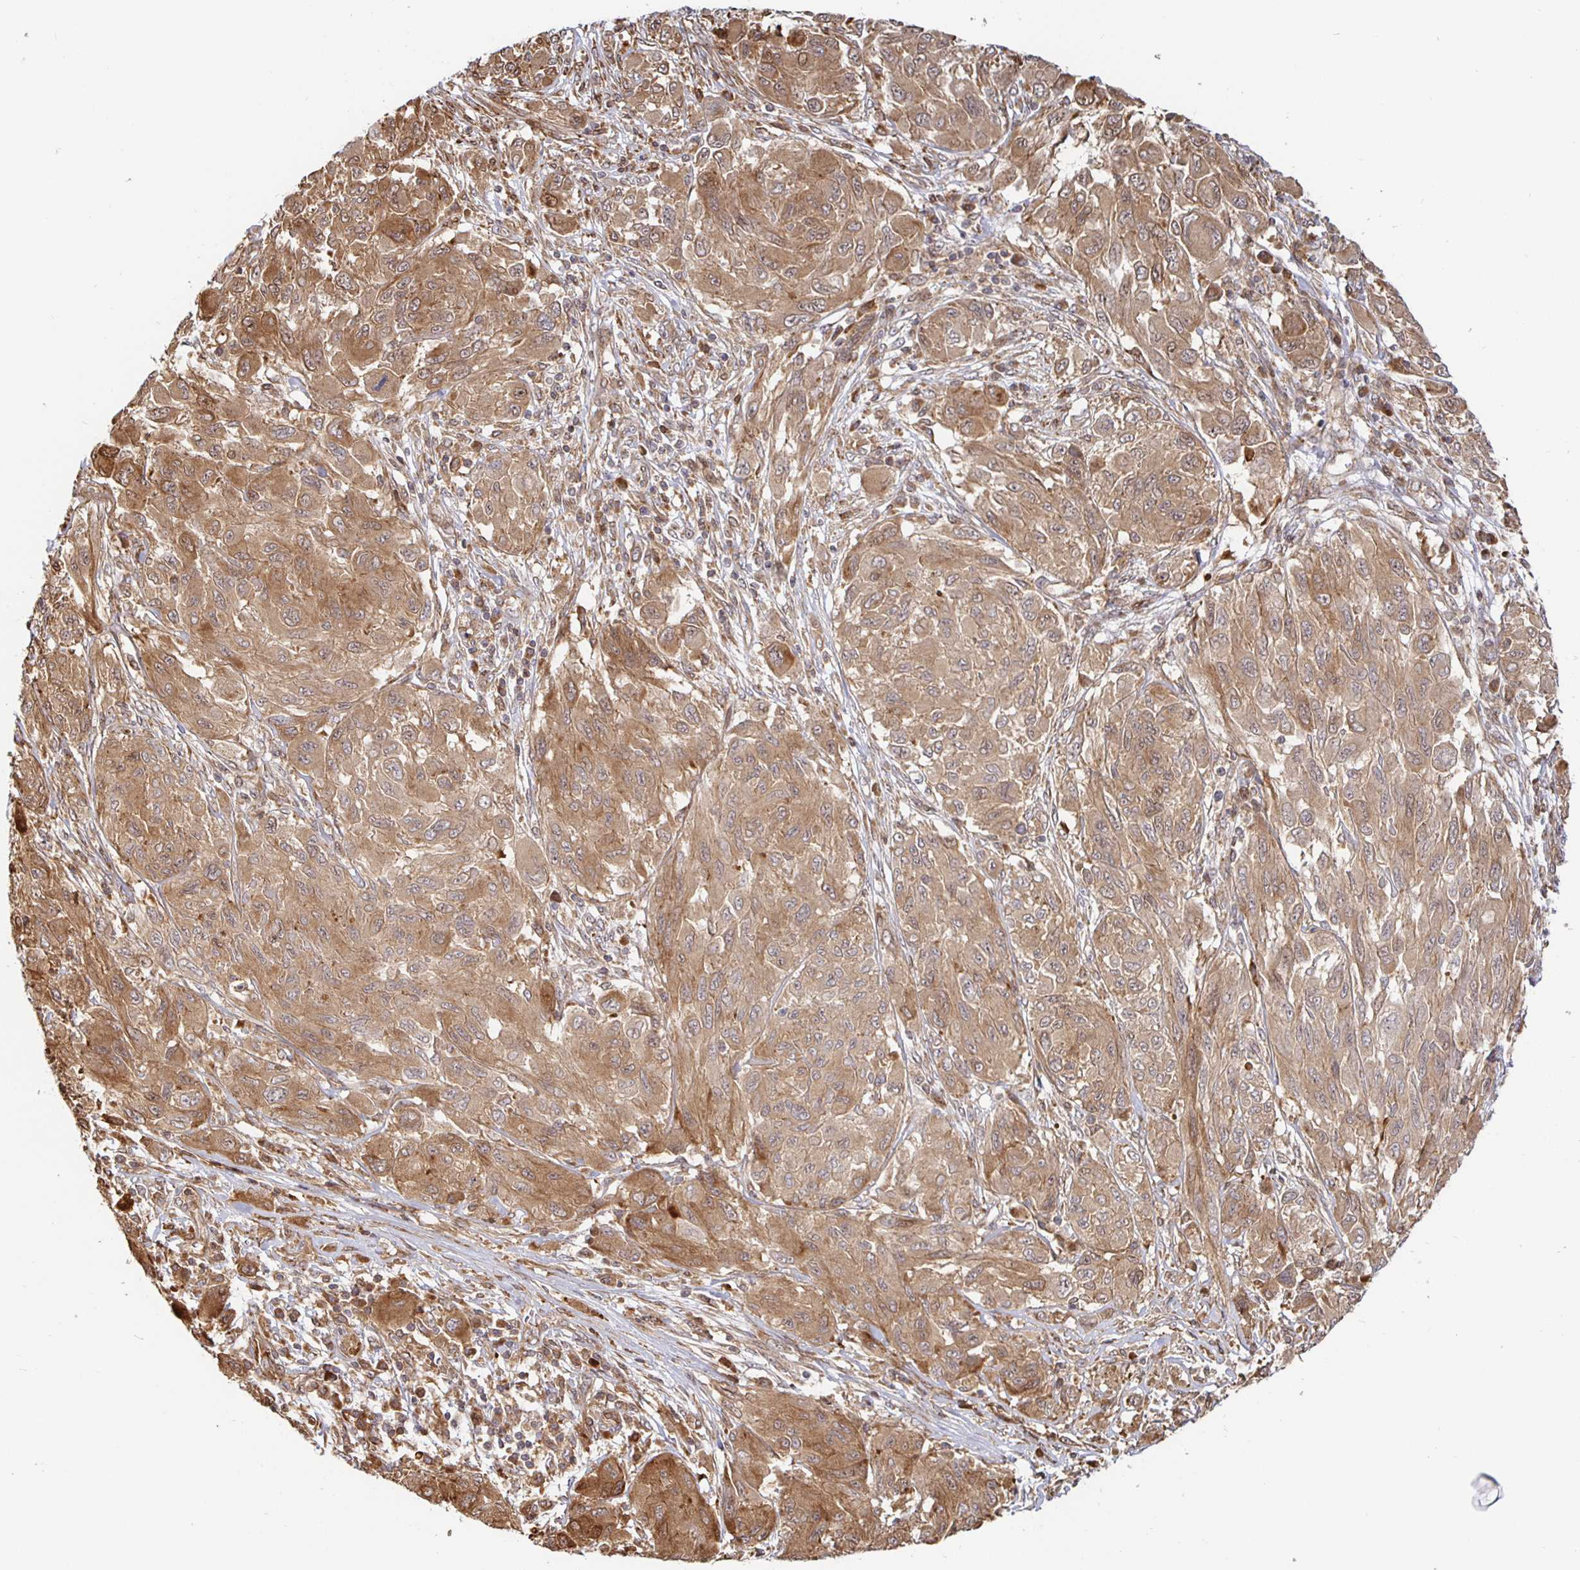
{"staining": {"intensity": "moderate", "quantity": ">75%", "location": "cytoplasmic/membranous,nuclear"}, "tissue": "melanoma", "cell_type": "Tumor cells", "image_type": "cancer", "snomed": [{"axis": "morphology", "description": "Malignant melanoma, NOS"}, {"axis": "topography", "description": "Skin"}], "caption": "Brown immunohistochemical staining in melanoma displays moderate cytoplasmic/membranous and nuclear expression in about >75% of tumor cells. (DAB (3,3'-diaminobenzidine) = brown stain, brightfield microscopy at high magnification).", "gene": "STRAP", "patient": {"sex": "female", "age": 91}}